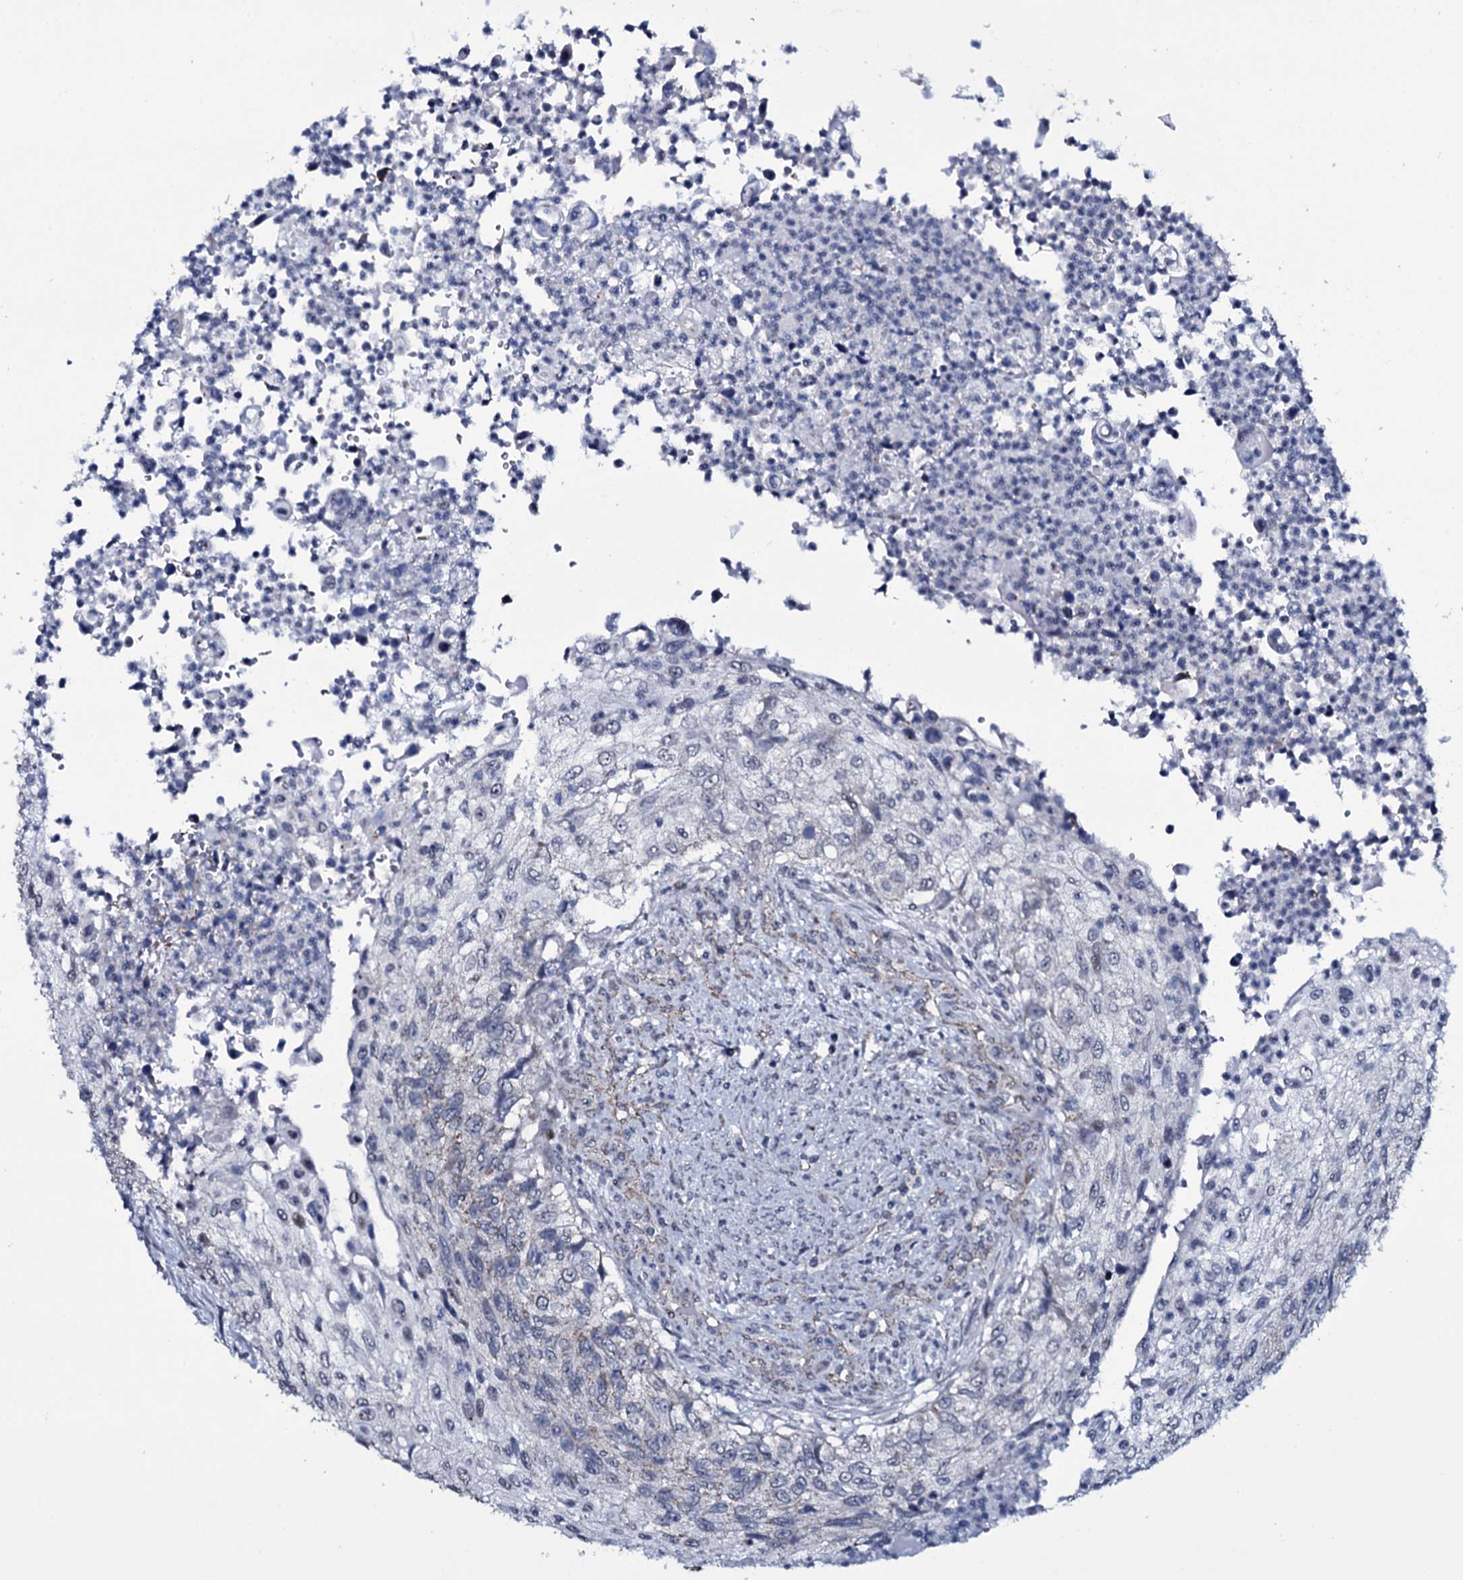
{"staining": {"intensity": "weak", "quantity": "<25%", "location": "cytoplasmic/membranous"}, "tissue": "urothelial cancer", "cell_type": "Tumor cells", "image_type": "cancer", "snomed": [{"axis": "morphology", "description": "Urothelial carcinoma, High grade"}, {"axis": "topography", "description": "Urinary bladder"}], "caption": "IHC of human urothelial carcinoma (high-grade) displays no expression in tumor cells. (Stains: DAB (3,3'-diaminobenzidine) immunohistochemistry (IHC) with hematoxylin counter stain, Microscopy: brightfield microscopy at high magnification).", "gene": "WIPF3", "patient": {"sex": "female", "age": 60}}